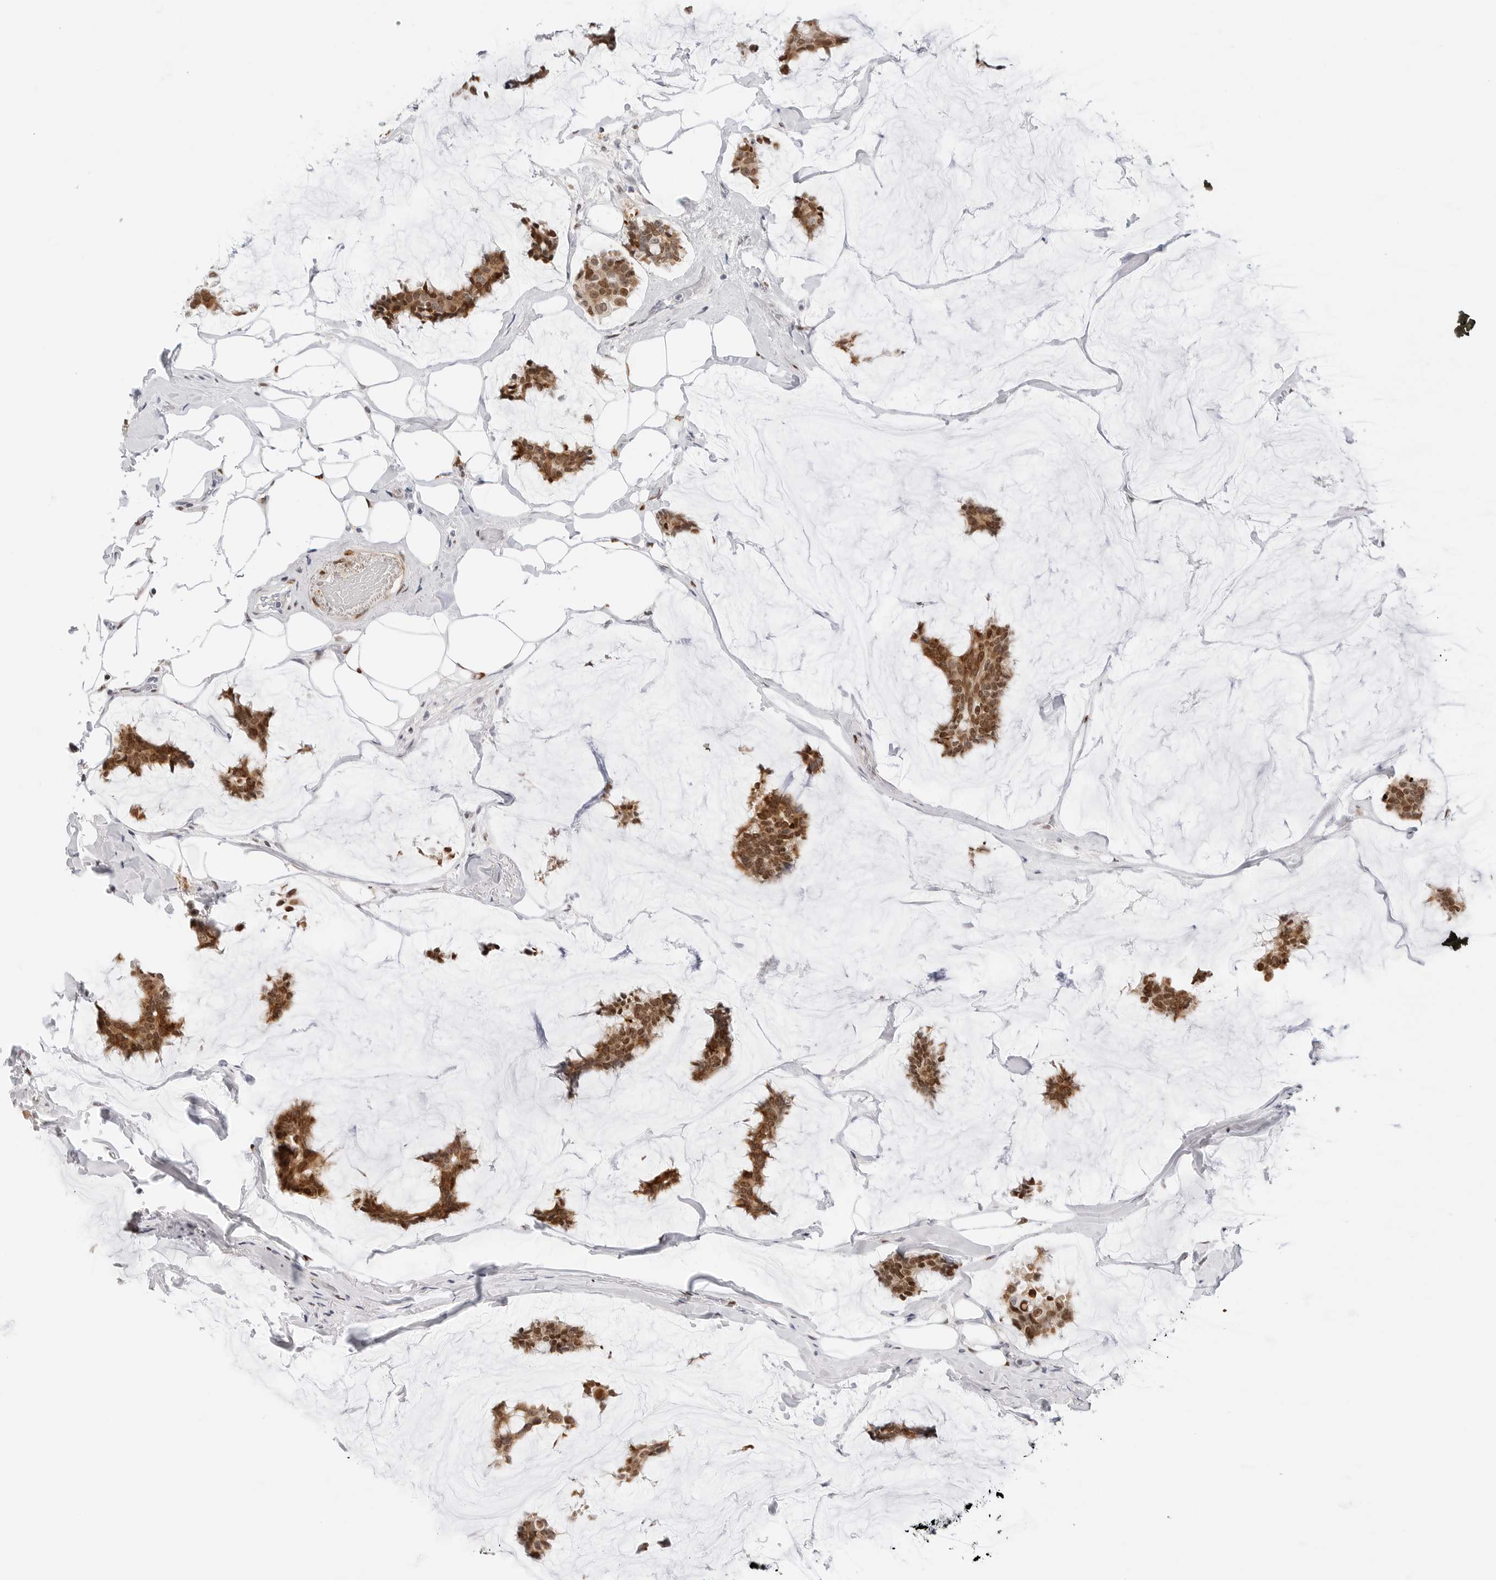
{"staining": {"intensity": "strong", "quantity": ">75%", "location": "cytoplasmic/membranous,nuclear"}, "tissue": "breast cancer", "cell_type": "Tumor cells", "image_type": "cancer", "snomed": [{"axis": "morphology", "description": "Duct carcinoma"}, {"axis": "topography", "description": "Breast"}], "caption": "Breast cancer (invasive ductal carcinoma) stained for a protein (brown) exhibits strong cytoplasmic/membranous and nuclear positive staining in approximately >75% of tumor cells.", "gene": "SPIDR", "patient": {"sex": "female", "age": 93}}